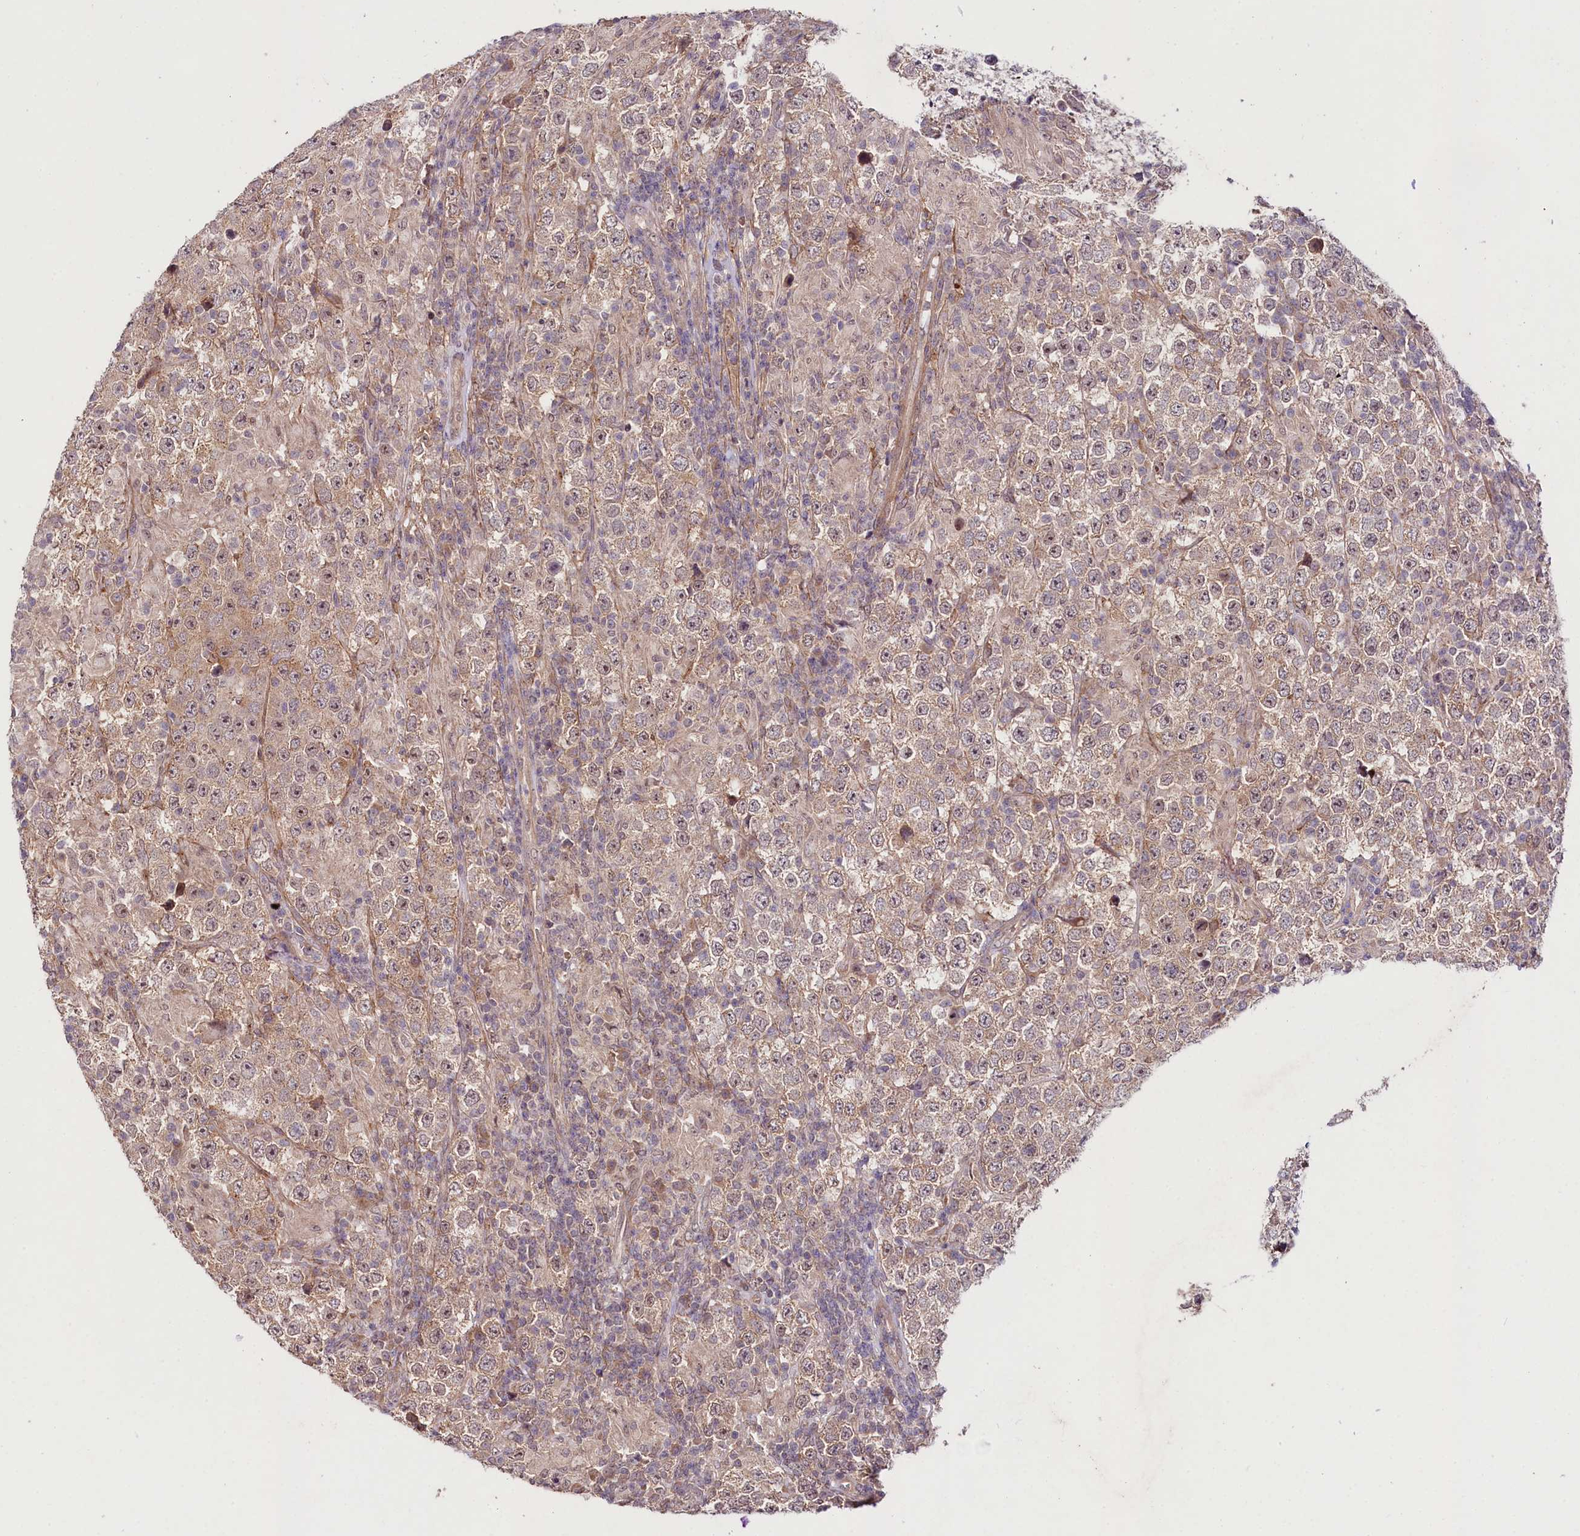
{"staining": {"intensity": "weak", "quantity": ">75%", "location": "cytoplasmic/membranous,nuclear"}, "tissue": "testis cancer", "cell_type": "Tumor cells", "image_type": "cancer", "snomed": [{"axis": "morphology", "description": "Normal tissue, NOS"}, {"axis": "morphology", "description": "Urothelial carcinoma, High grade"}, {"axis": "morphology", "description": "Seminoma, NOS"}, {"axis": "morphology", "description": "Carcinoma, Embryonal, NOS"}, {"axis": "topography", "description": "Urinary bladder"}, {"axis": "topography", "description": "Testis"}], "caption": "Tumor cells reveal low levels of weak cytoplasmic/membranous and nuclear staining in about >75% of cells in human testis cancer (embryonal carcinoma).", "gene": "PHLDB1", "patient": {"sex": "male", "age": 41}}